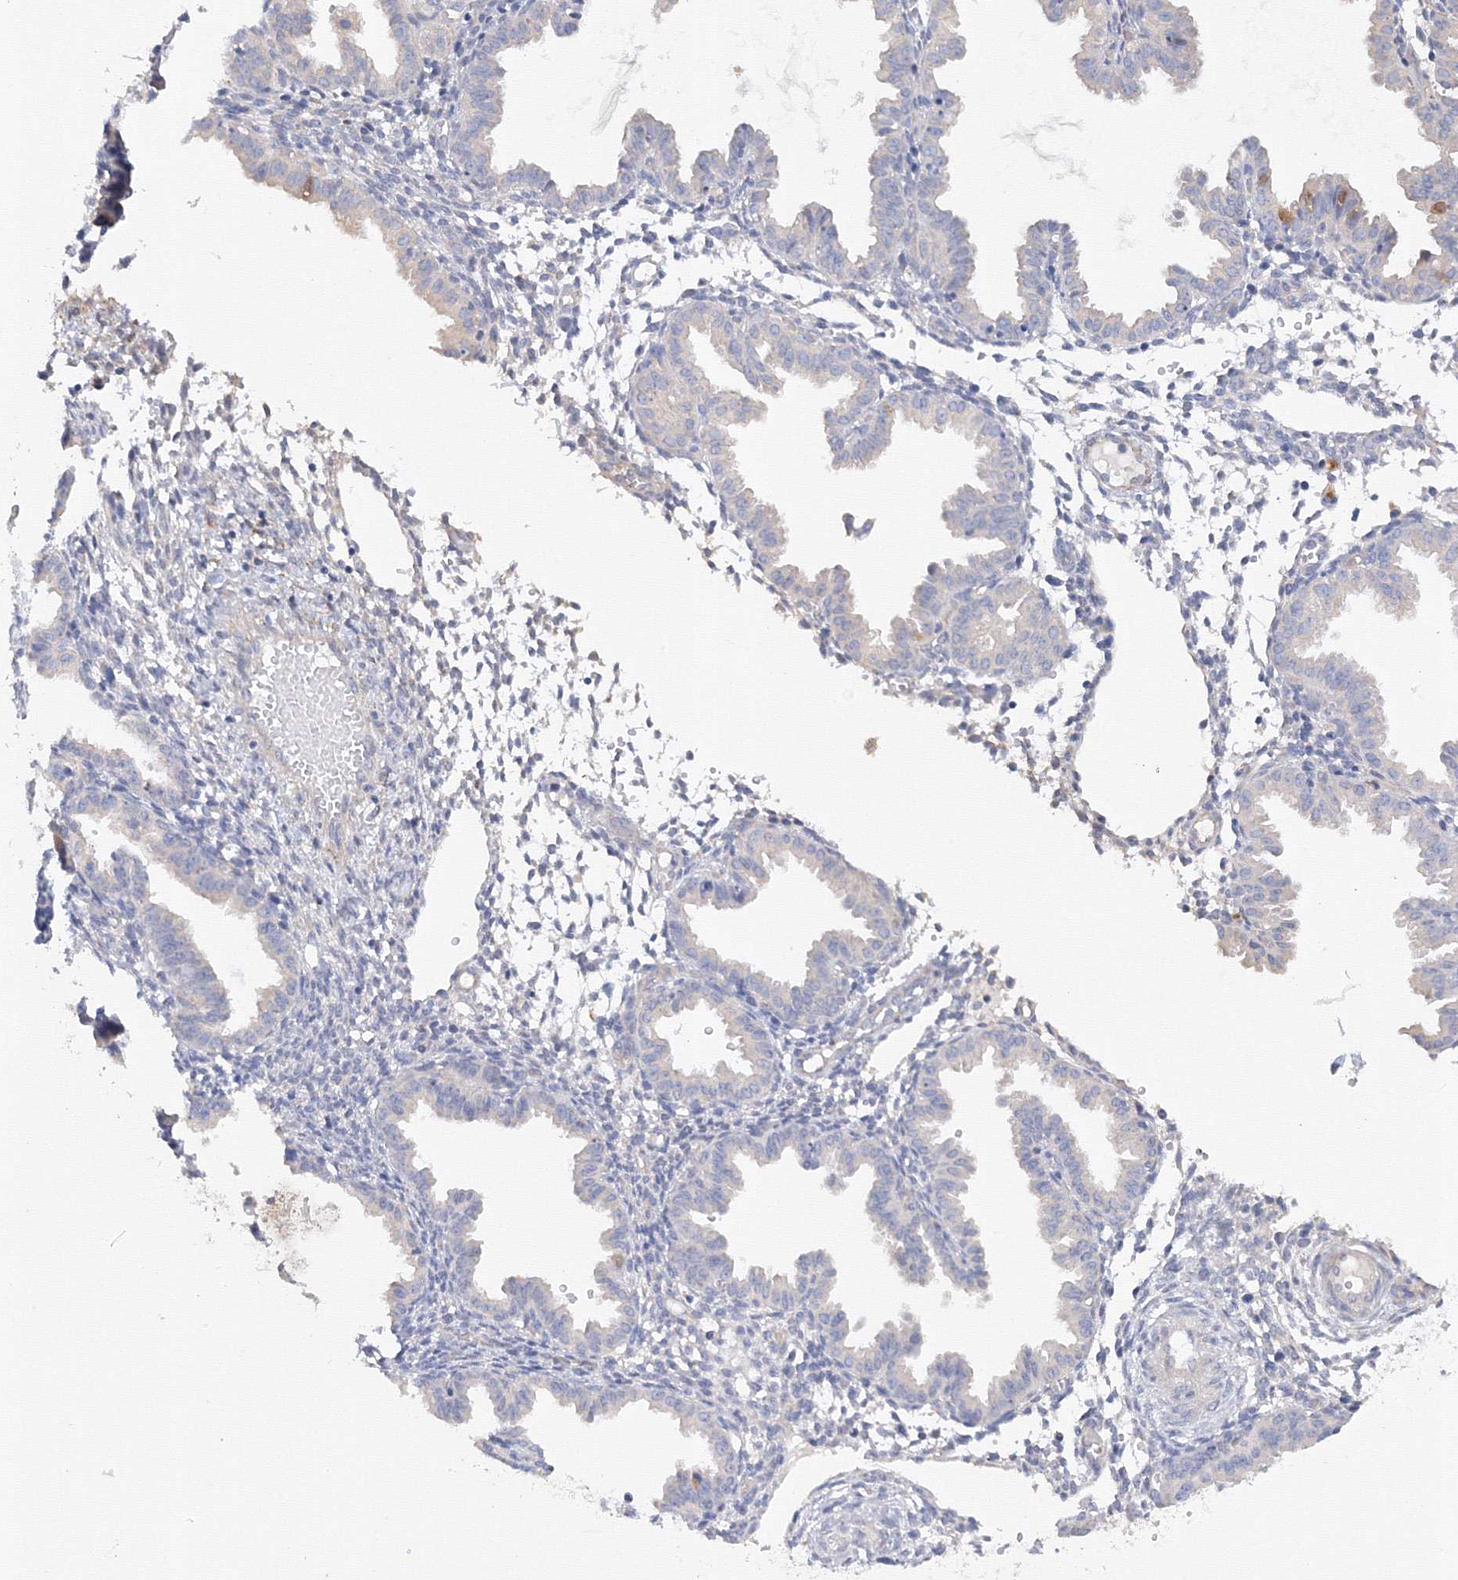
{"staining": {"intensity": "negative", "quantity": "none", "location": "none"}, "tissue": "endometrium", "cell_type": "Cells in endometrial stroma", "image_type": "normal", "snomed": [{"axis": "morphology", "description": "Normal tissue, NOS"}, {"axis": "topography", "description": "Endometrium"}], "caption": "The micrograph exhibits no significant expression in cells in endometrial stroma of endometrium.", "gene": "DIS3L2", "patient": {"sex": "female", "age": 33}}